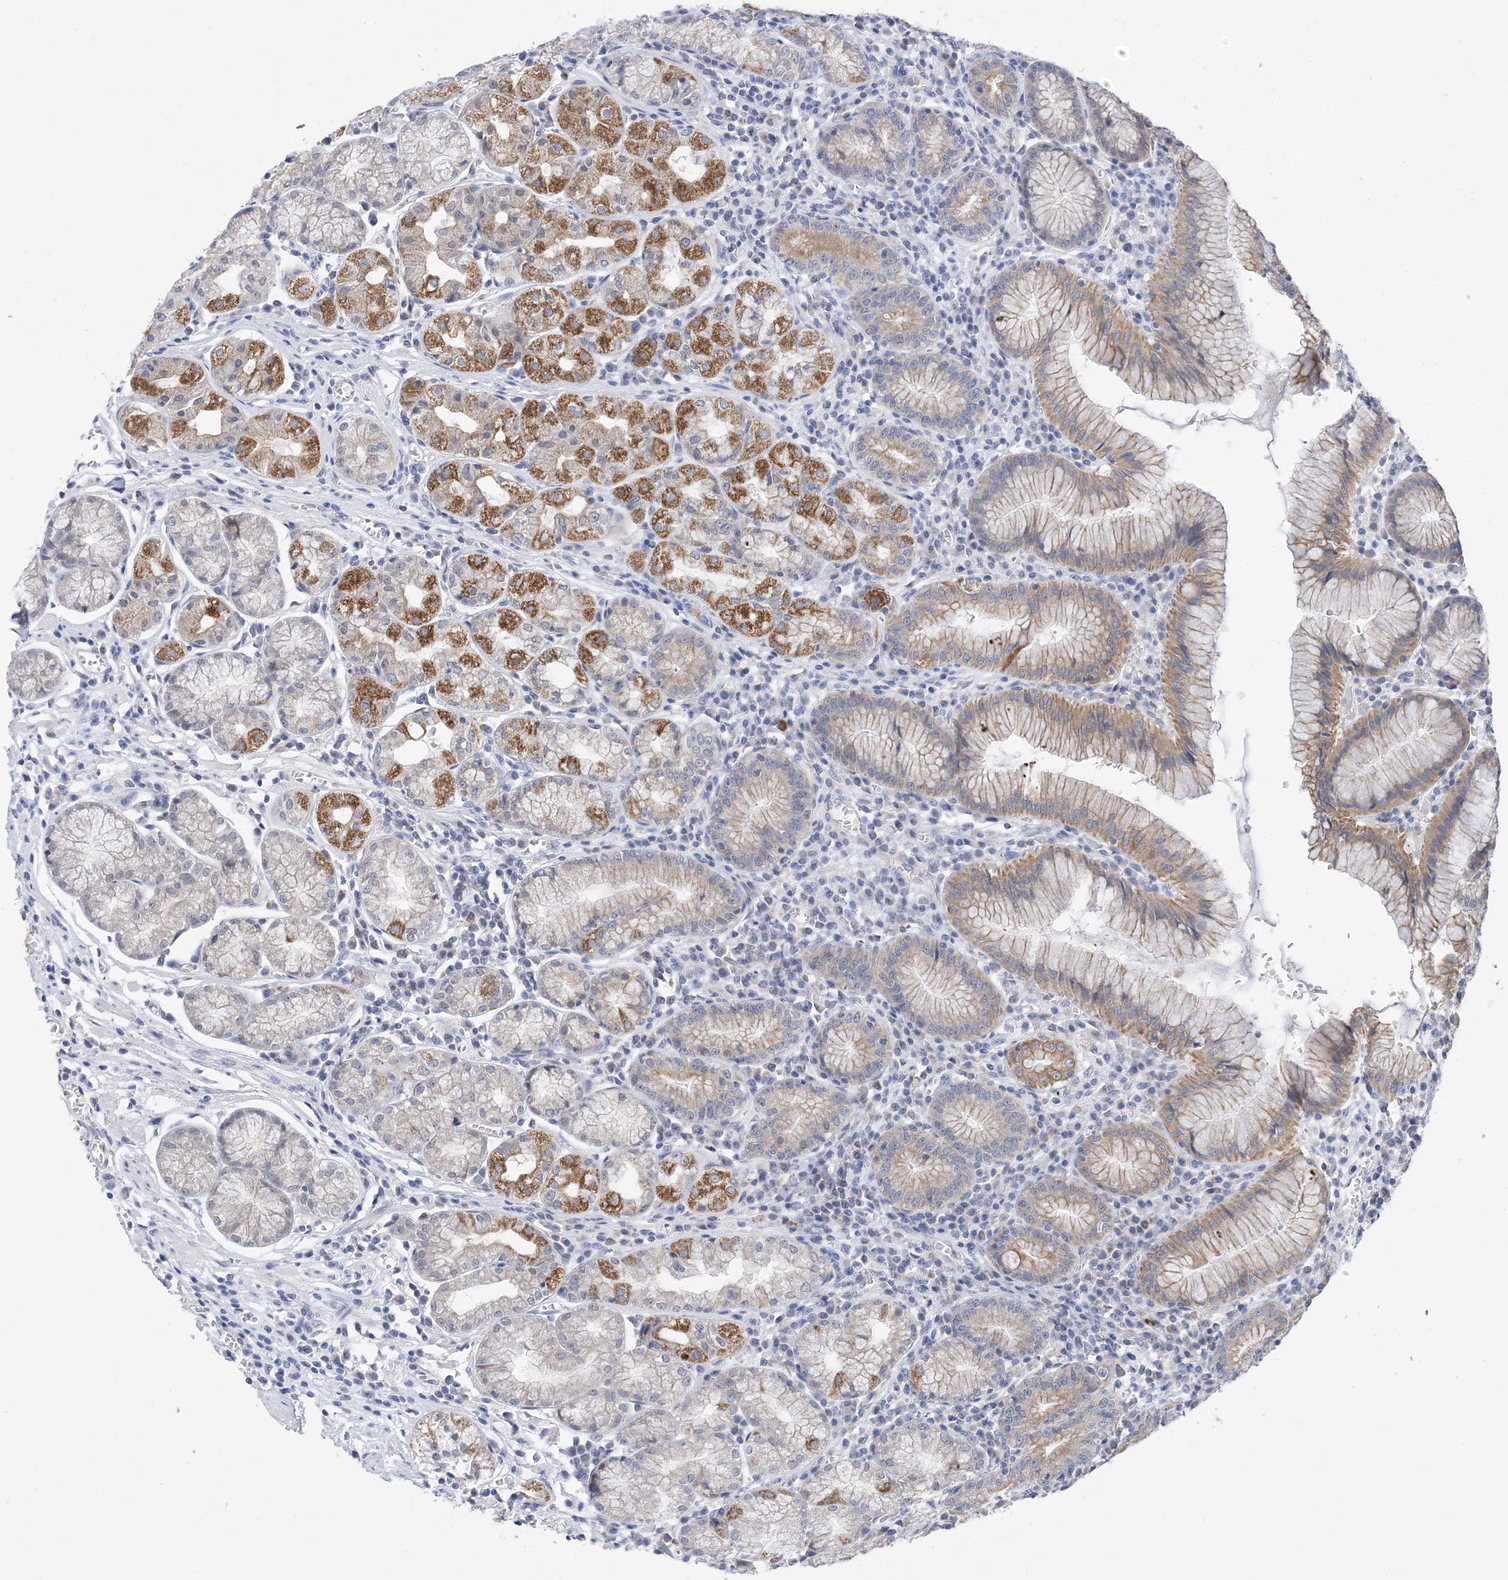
{"staining": {"intensity": "moderate", "quantity": "25%-75%", "location": "cytoplasmic/membranous"}, "tissue": "stomach", "cell_type": "Glandular cells", "image_type": "normal", "snomed": [{"axis": "morphology", "description": "Normal tissue, NOS"}, {"axis": "topography", "description": "Stomach"}], "caption": "A brown stain labels moderate cytoplasmic/membranous staining of a protein in glandular cells of unremarkable stomach.", "gene": "PLK4", "patient": {"sex": "male", "age": 55}}